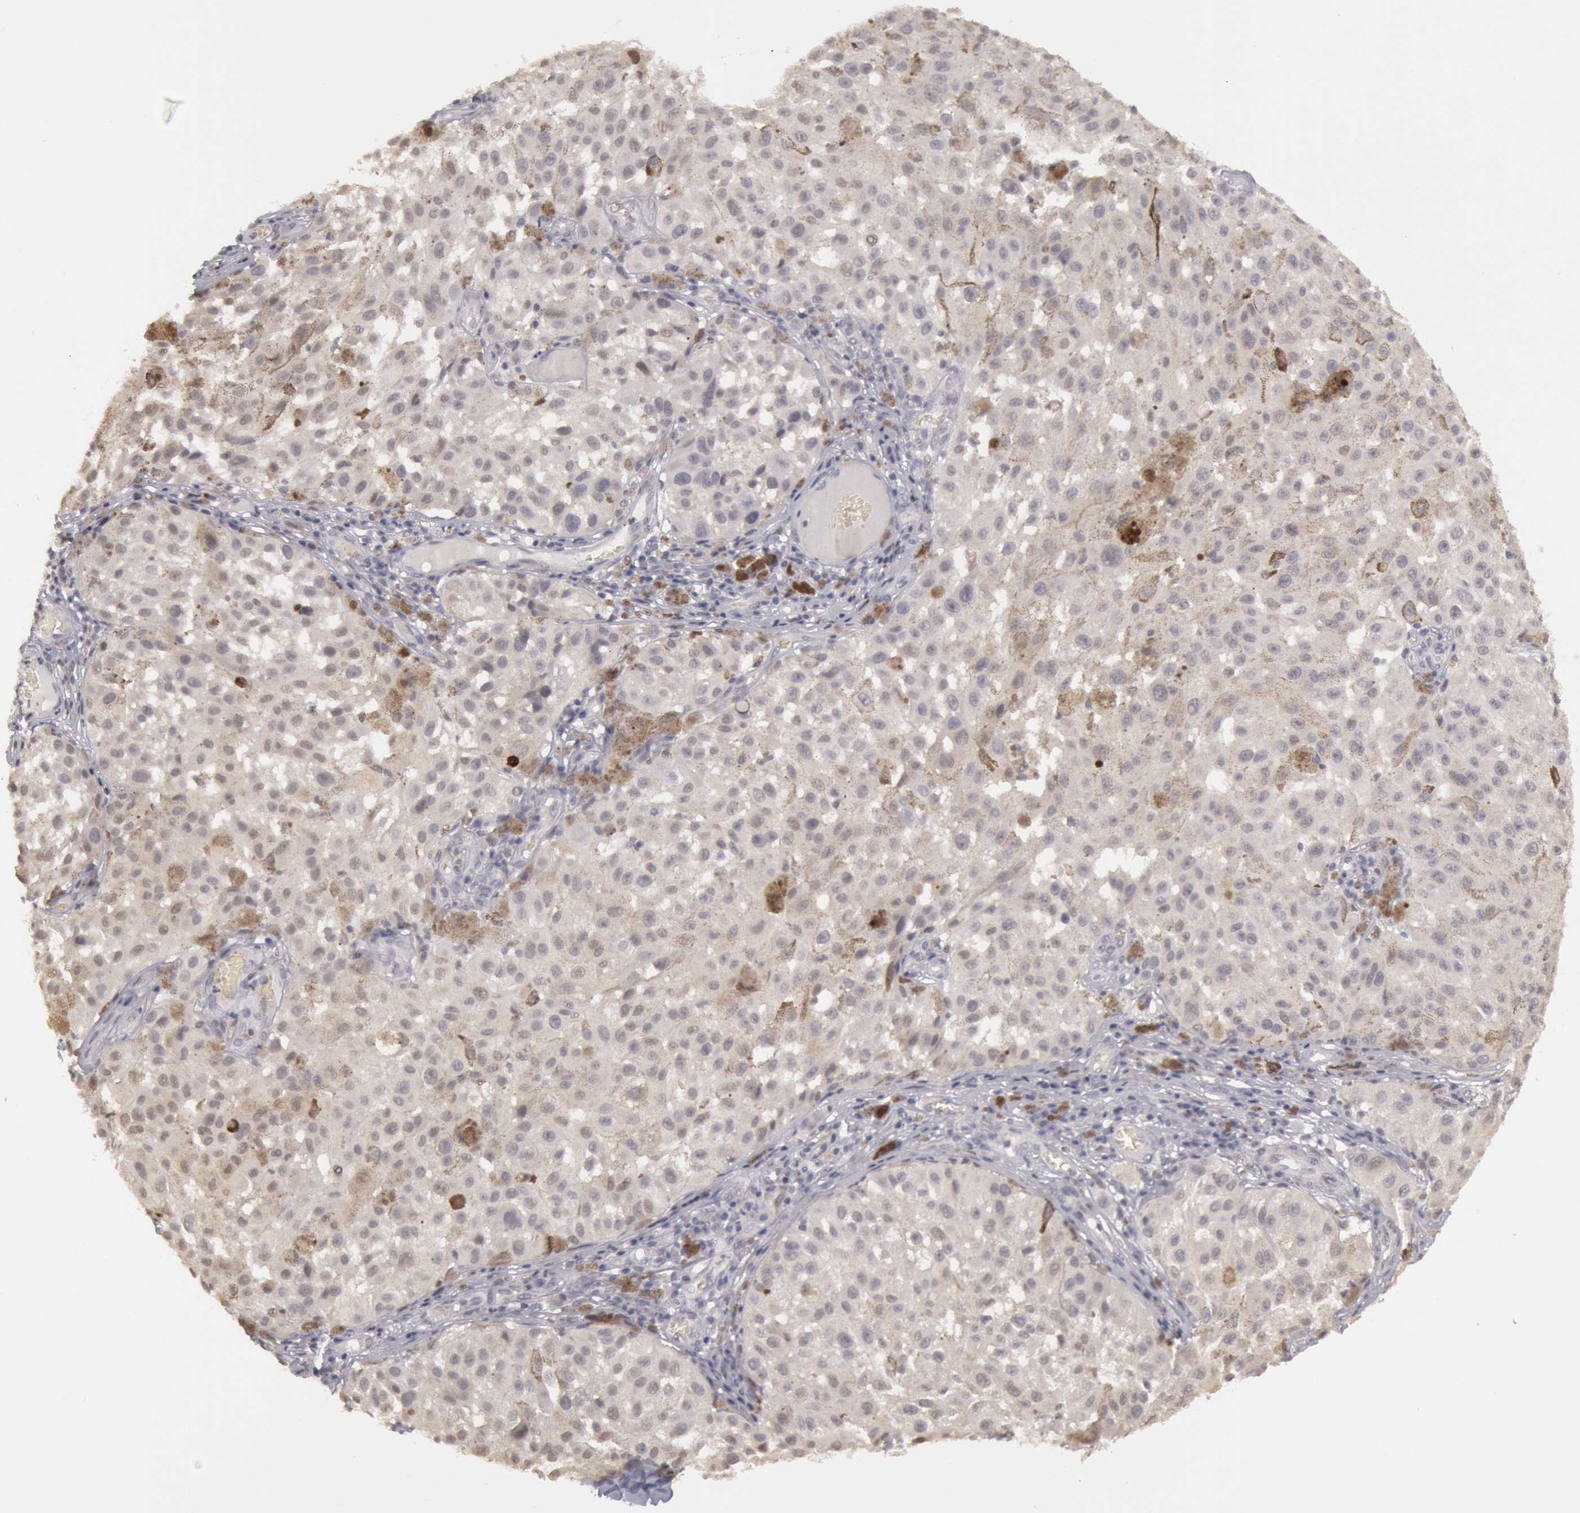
{"staining": {"intensity": "negative", "quantity": "none", "location": "none"}, "tissue": "melanoma", "cell_type": "Tumor cells", "image_type": "cancer", "snomed": [{"axis": "morphology", "description": "Malignant melanoma, NOS"}, {"axis": "topography", "description": "Skin"}], "caption": "Malignant melanoma stained for a protein using IHC exhibits no positivity tumor cells.", "gene": "RIMBP3C", "patient": {"sex": "female", "age": 64}}